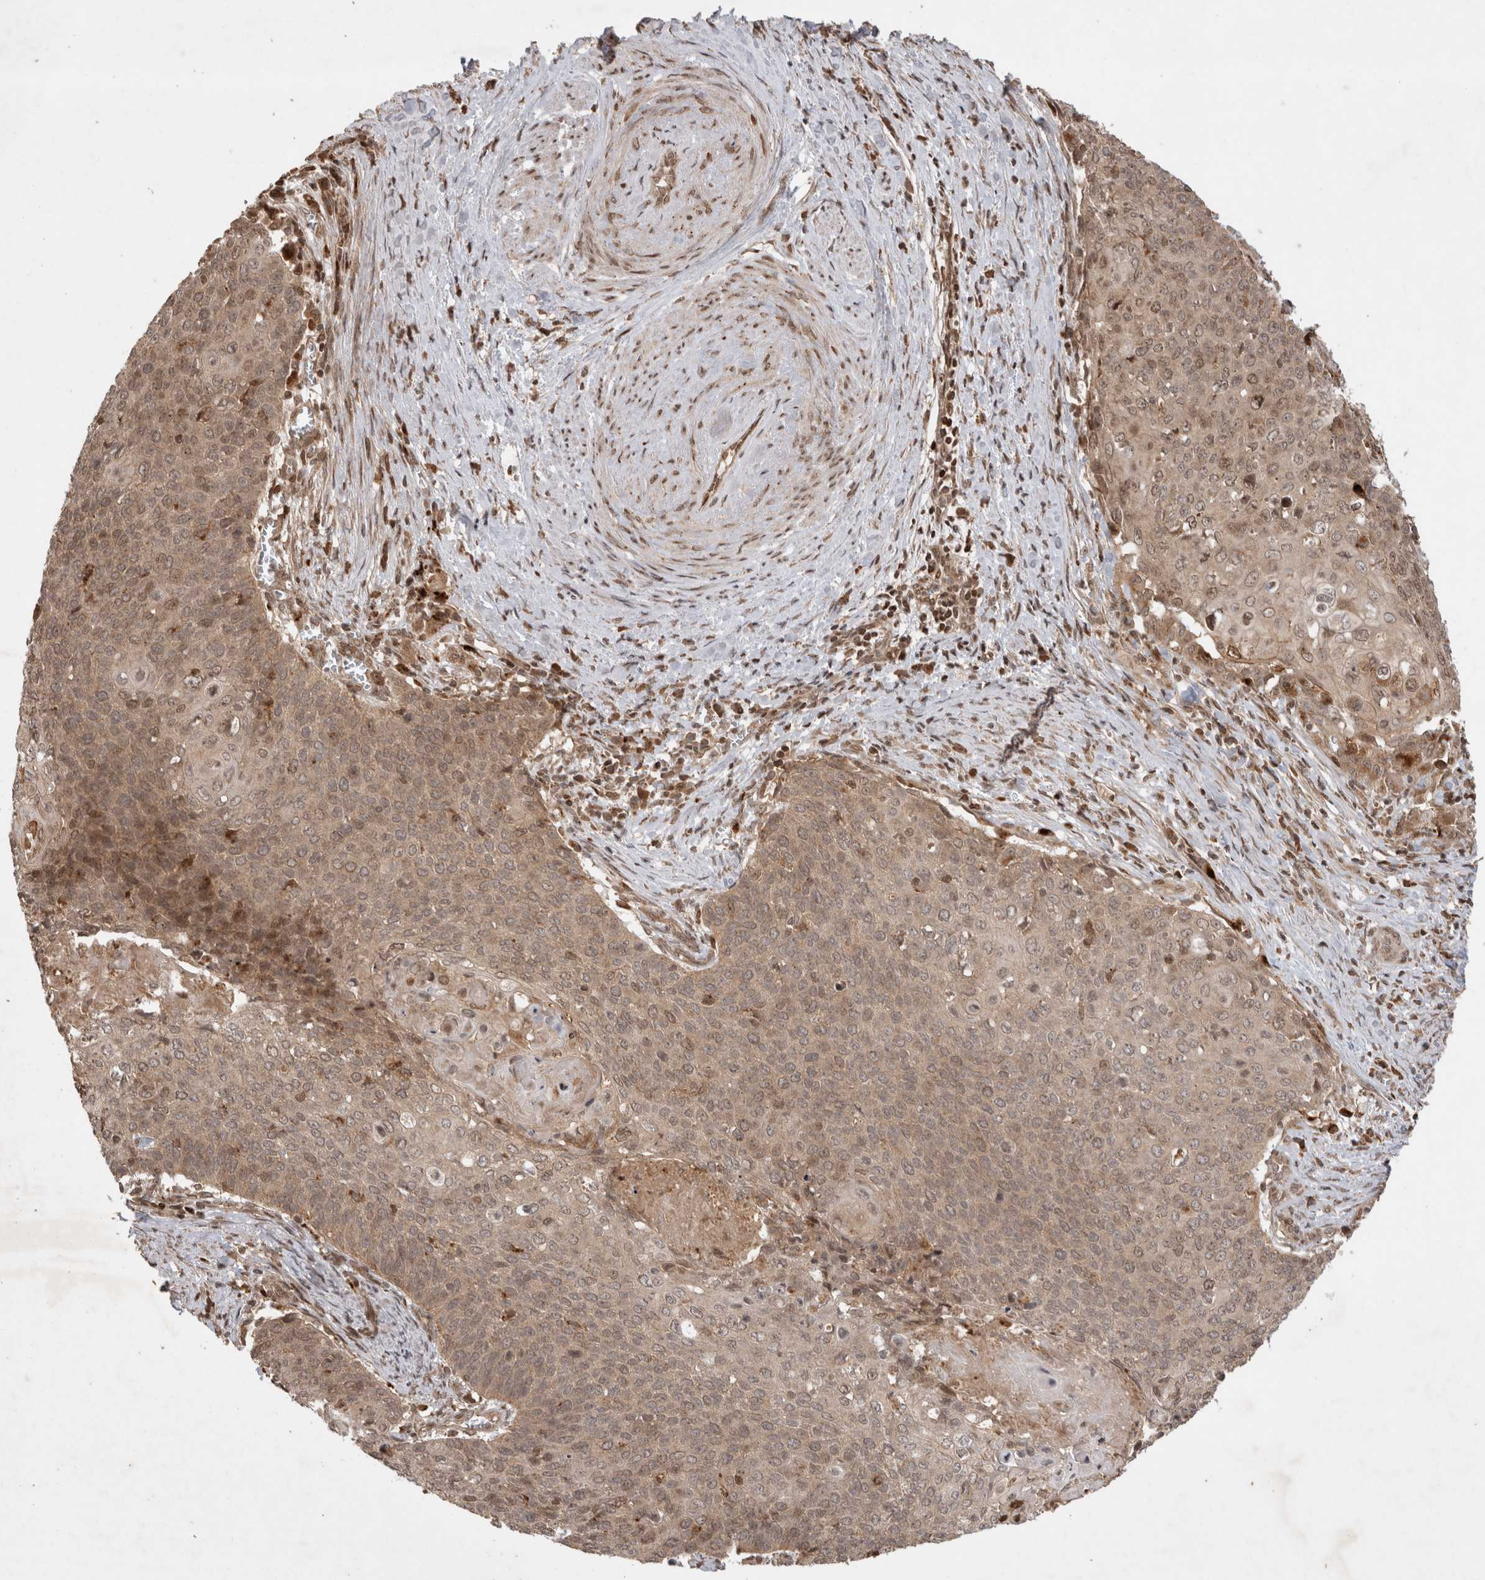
{"staining": {"intensity": "weak", "quantity": ">75%", "location": "cytoplasmic/membranous"}, "tissue": "cervical cancer", "cell_type": "Tumor cells", "image_type": "cancer", "snomed": [{"axis": "morphology", "description": "Squamous cell carcinoma, NOS"}, {"axis": "topography", "description": "Cervix"}], "caption": "High-power microscopy captured an IHC micrograph of squamous cell carcinoma (cervical), revealing weak cytoplasmic/membranous staining in about >75% of tumor cells.", "gene": "FAM221A", "patient": {"sex": "female", "age": 39}}